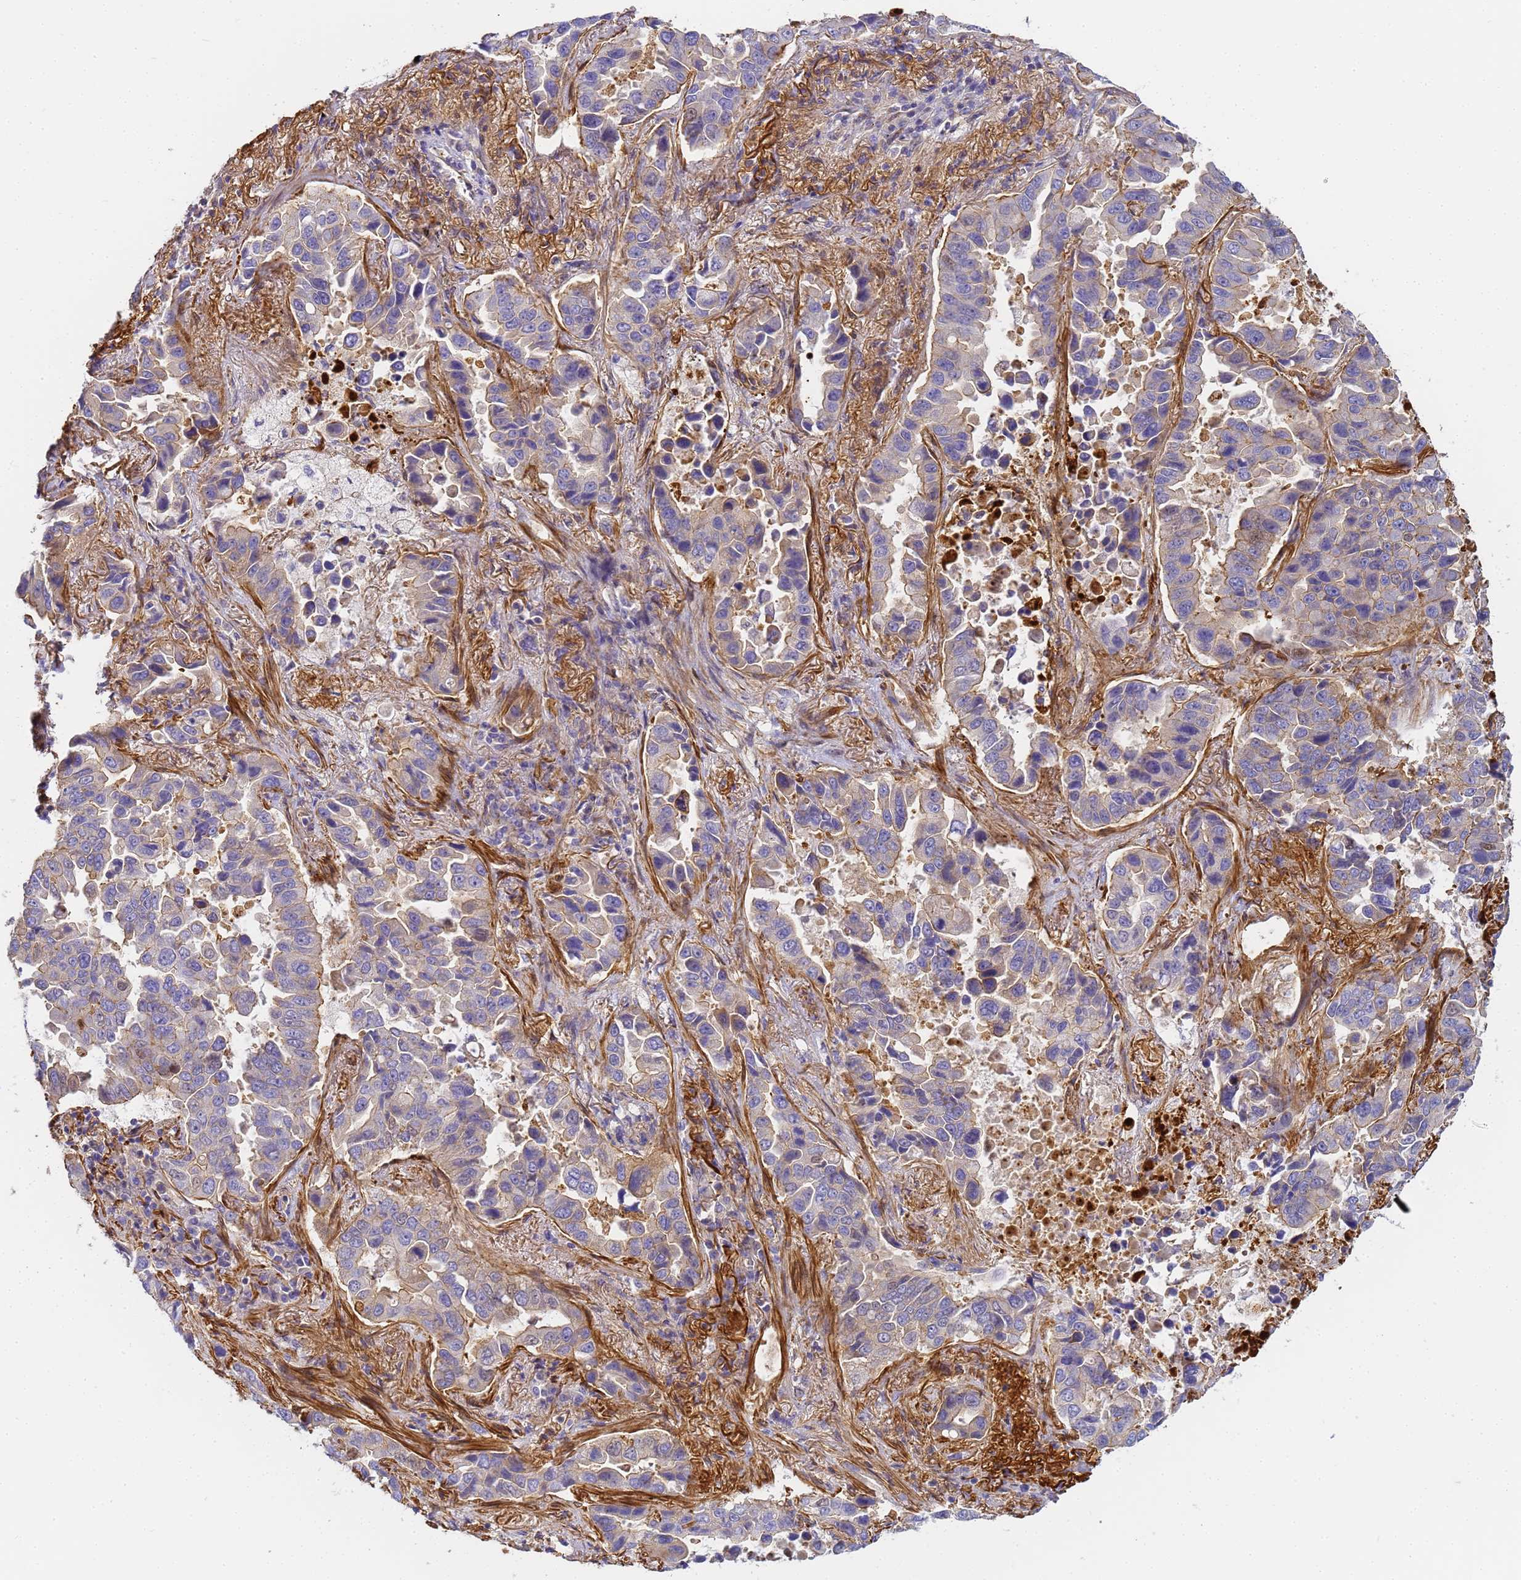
{"staining": {"intensity": "negative", "quantity": "none", "location": "none"}, "tissue": "lung cancer", "cell_type": "Tumor cells", "image_type": "cancer", "snomed": [{"axis": "morphology", "description": "Adenocarcinoma, NOS"}, {"axis": "topography", "description": "Lung"}], "caption": "Immunohistochemistry (IHC) image of lung cancer (adenocarcinoma) stained for a protein (brown), which reveals no staining in tumor cells. The staining was performed using DAB to visualize the protein expression in brown, while the nuclei were stained in blue with hematoxylin (Magnification: 20x).", "gene": "MYL12A", "patient": {"sex": "male", "age": 64}}